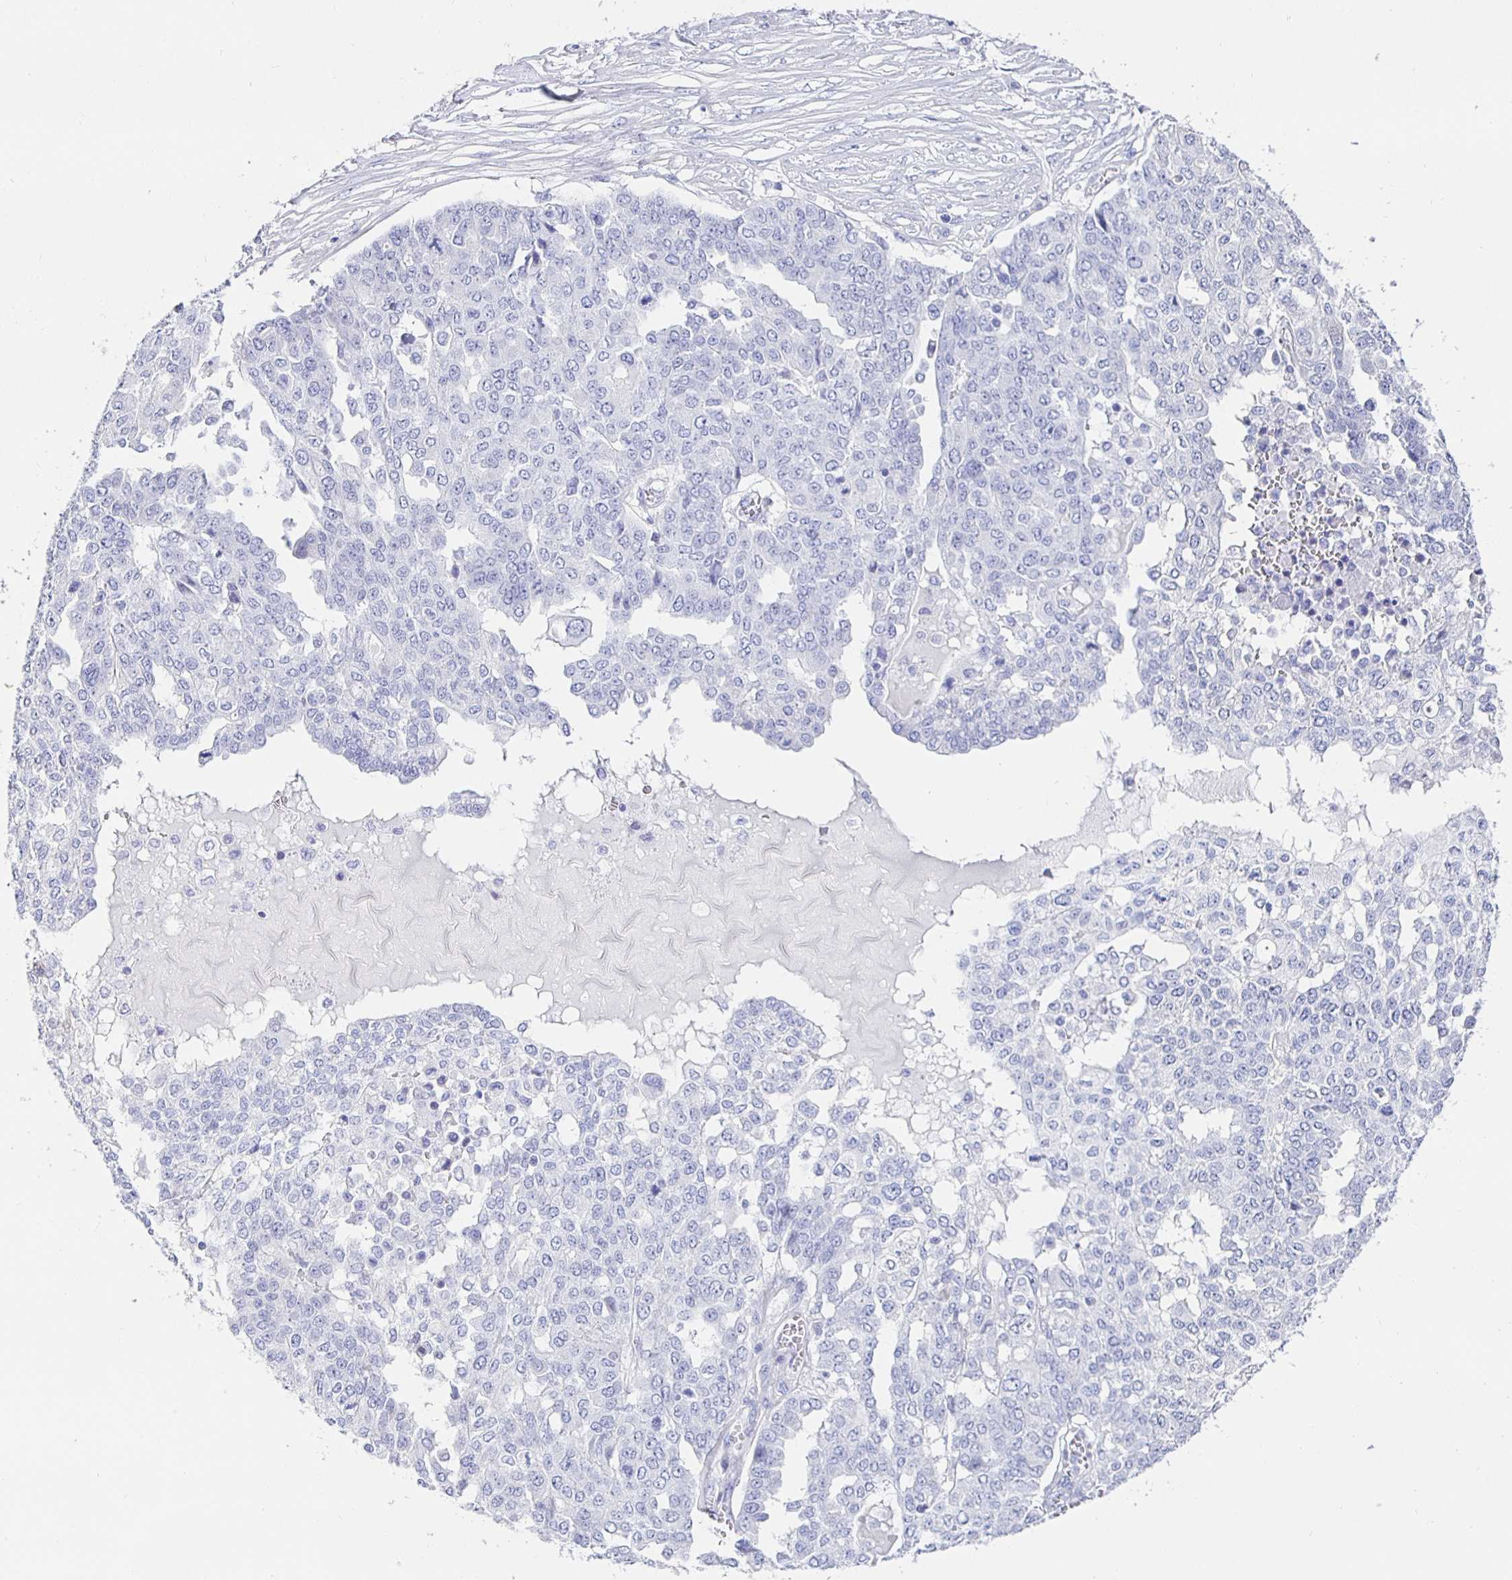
{"staining": {"intensity": "negative", "quantity": "none", "location": "none"}, "tissue": "ovarian cancer", "cell_type": "Tumor cells", "image_type": "cancer", "snomed": [{"axis": "morphology", "description": "Cystadenocarcinoma, serous, NOS"}, {"axis": "topography", "description": "Soft tissue"}, {"axis": "topography", "description": "Ovary"}], "caption": "Immunohistochemistry (IHC) photomicrograph of neoplastic tissue: human ovarian cancer (serous cystadenocarcinoma) stained with DAB (3,3'-diaminobenzidine) shows no significant protein expression in tumor cells.", "gene": "HSPA4L", "patient": {"sex": "female", "age": 57}}